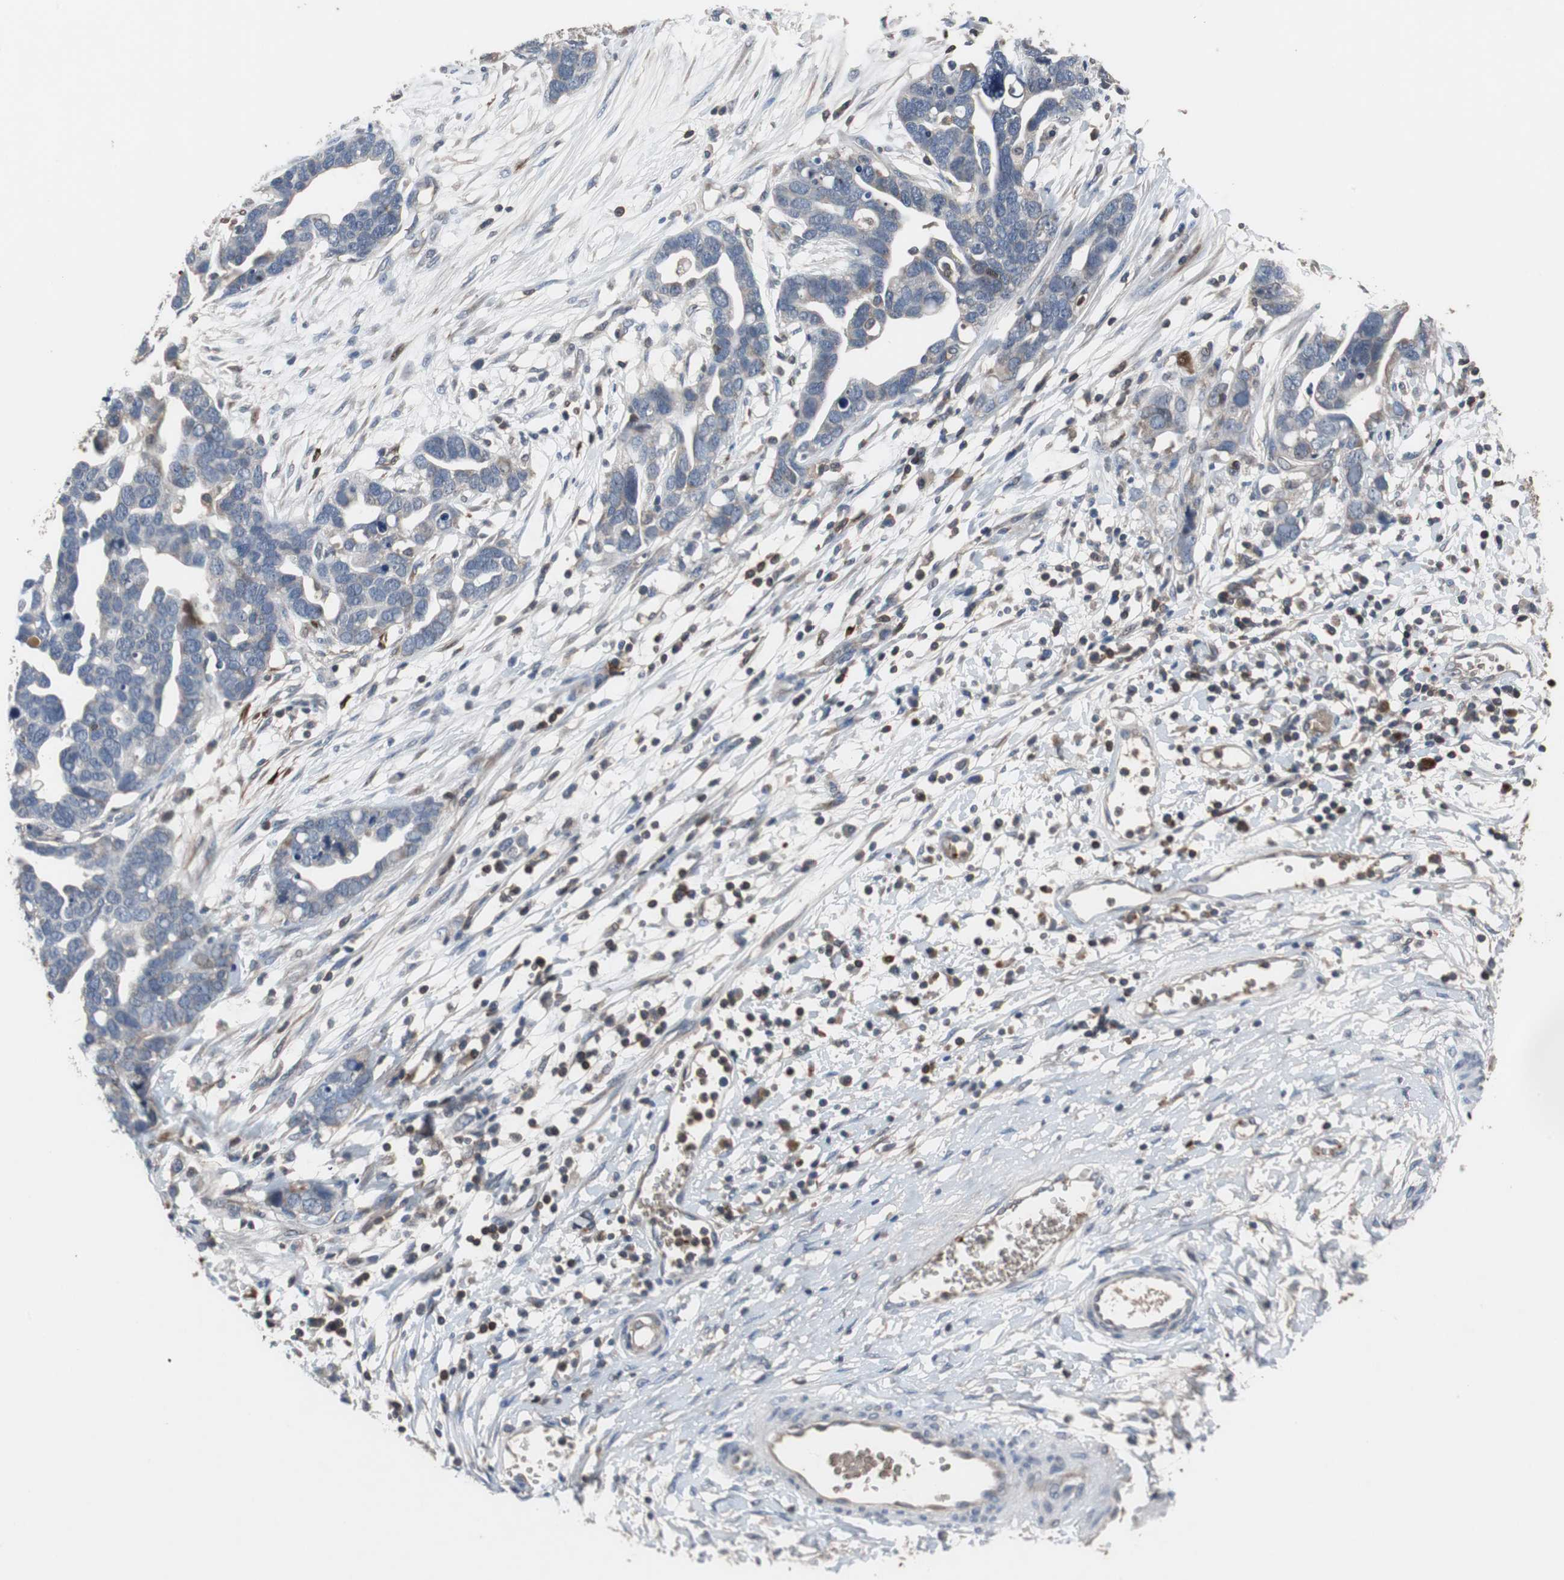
{"staining": {"intensity": "negative", "quantity": "none", "location": "none"}, "tissue": "ovarian cancer", "cell_type": "Tumor cells", "image_type": "cancer", "snomed": [{"axis": "morphology", "description": "Cystadenocarcinoma, serous, NOS"}, {"axis": "topography", "description": "Ovary"}], "caption": "Protein analysis of ovarian cancer exhibits no significant positivity in tumor cells. Brightfield microscopy of IHC stained with DAB (3,3'-diaminobenzidine) (brown) and hematoxylin (blue), captured at high magnification.", "gene": "CALB2", "patient": {"sex": "female", "age": 54}}